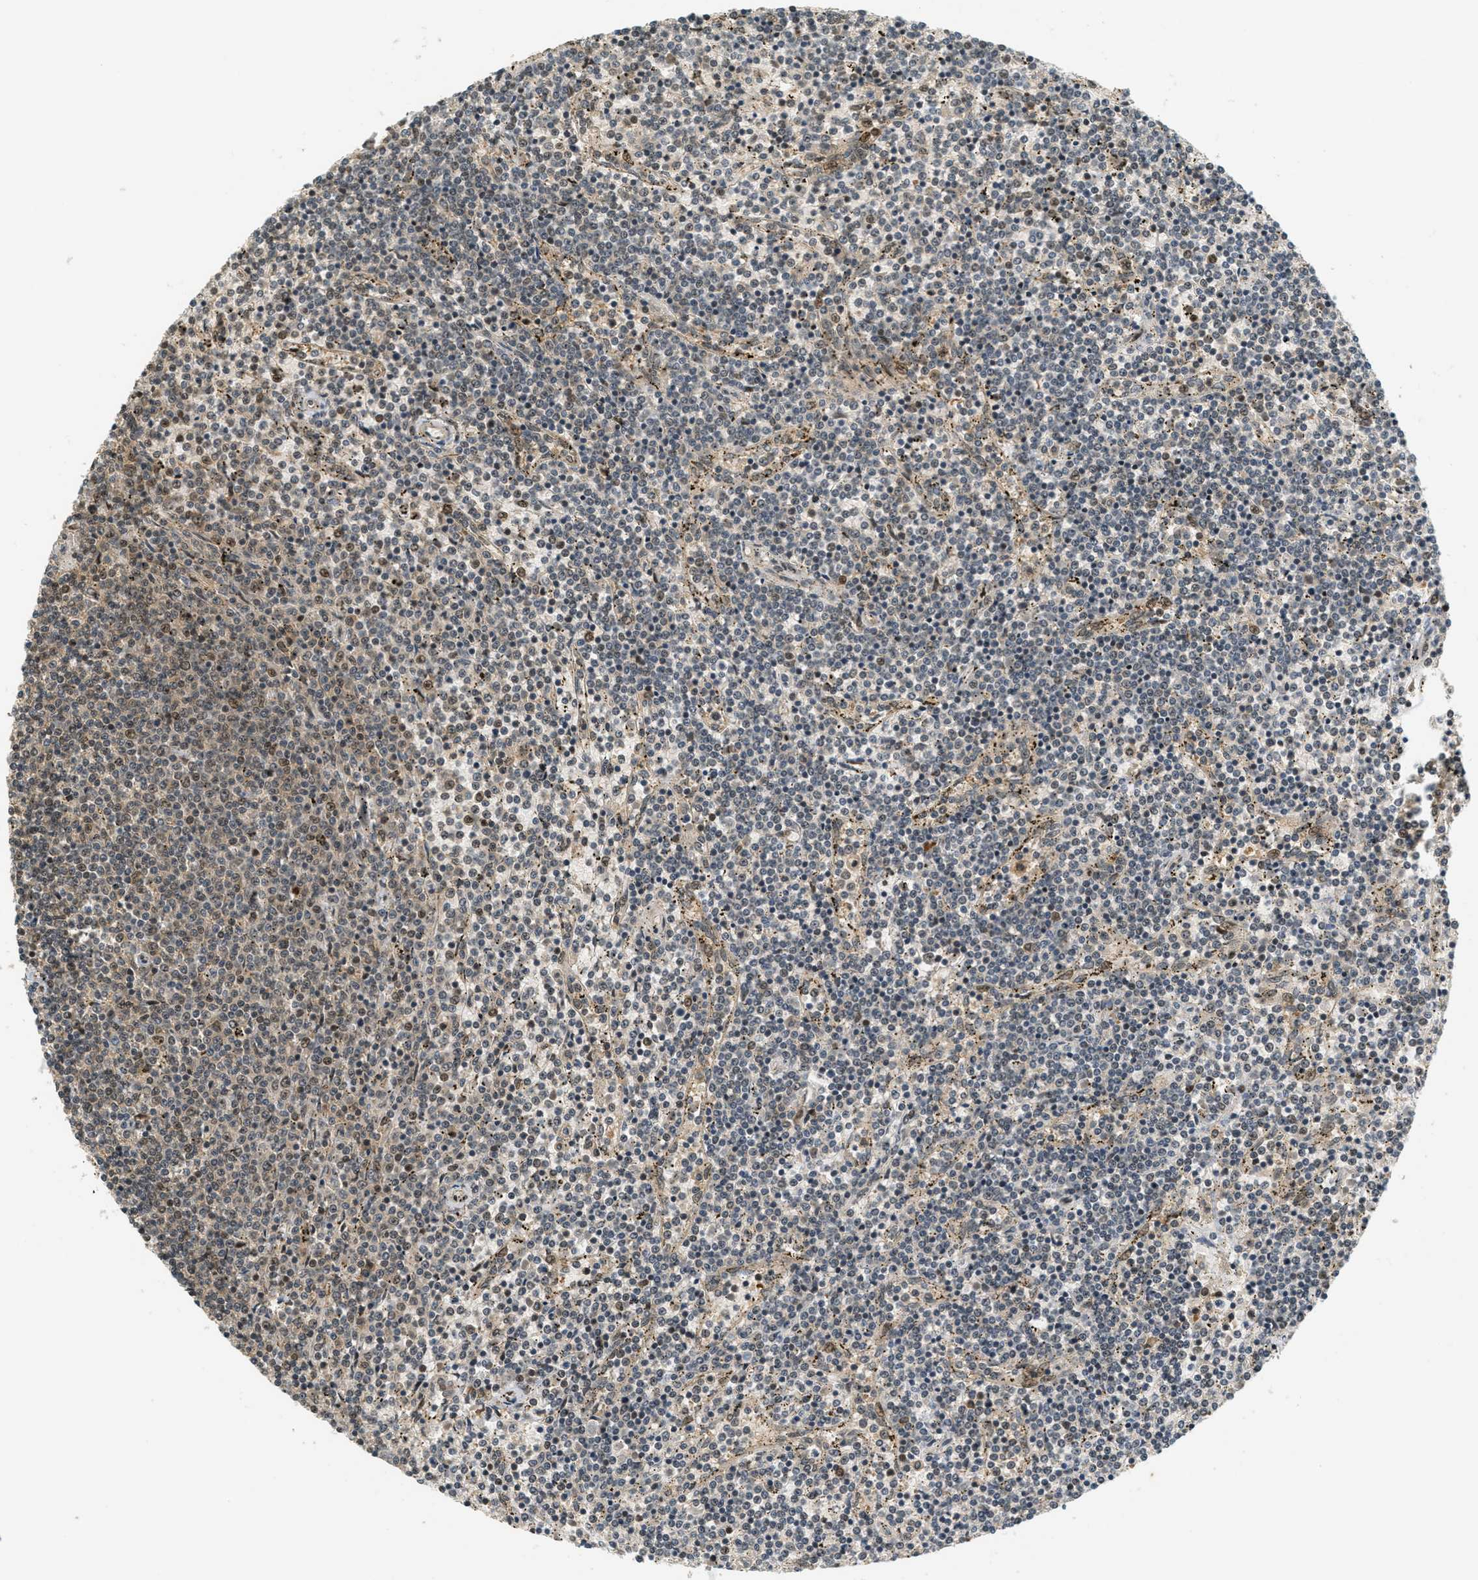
{"staining": {"intensity": "moderate", "quantity": "25%-75%", "location": "nuclear"}, "tissue": "lymphoma", "cell_type": "Tumor cells", "image_type": "cancer", "snomed": [{"axis": "morphology", "description": "Malignant lymphoma, non-Hodgkin's type, Low grade"}, {"axis": "topography", "description": "Spleen"}], "caption": "Malignant lymphoma, non-Hodgkin's type (low-grade) stained for a protein displays moderate nuclear positivity in tumor cells.", "gene": "FOXM1", "patient": {"sex": "female", "age": 50}}